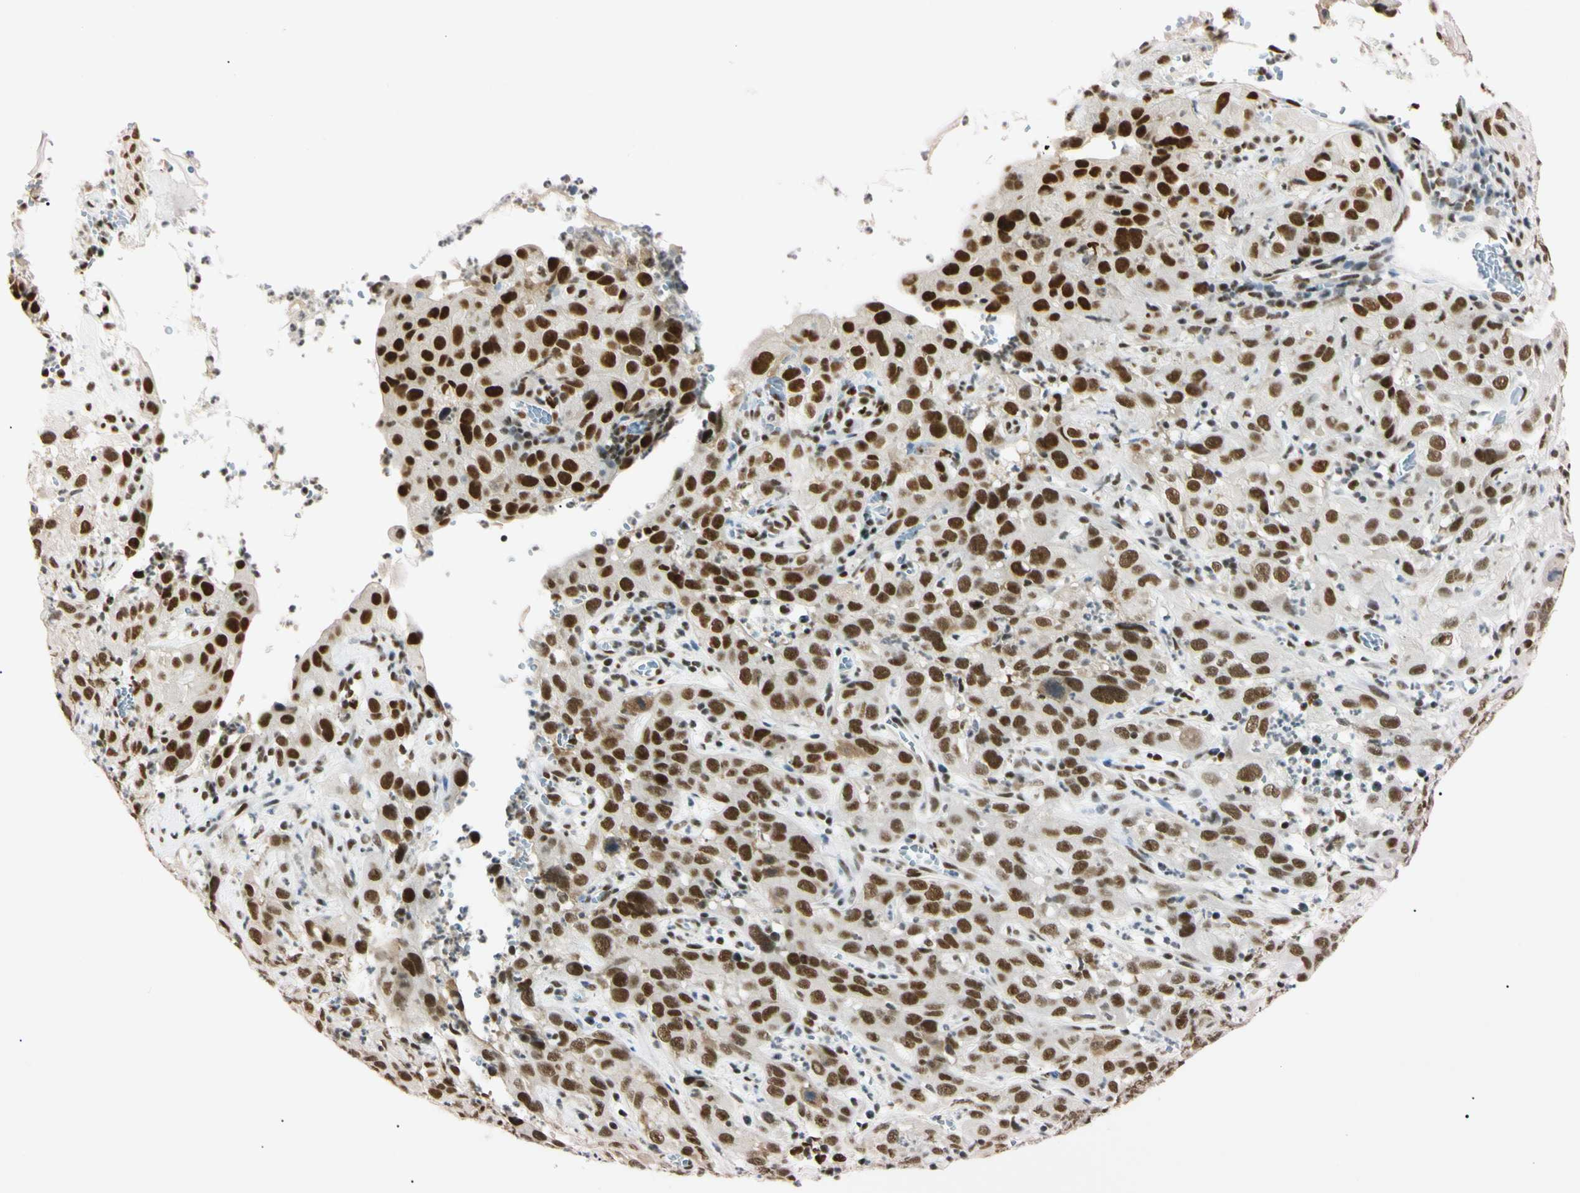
{"staining": {"intensity": "strong", "quantity": ">75%", "location": "nuclear"}, "tissue": "cervical cancer", "cell_type": "Tumor cells", "image_type": "cancer", "snomed": [{"axis": "morphology", "description": "Squamous cell carcinoma, NOS"}, {"axis": "topography", "description": "Cervix"}], "caption": "This is an image of immunohistochemistry (IHC) staining of cervical cancer, which shows strong staining in the nuclear of tumor cells.", "gene": "ZNF134", "patient": {"sex": "female", "age": 32}}